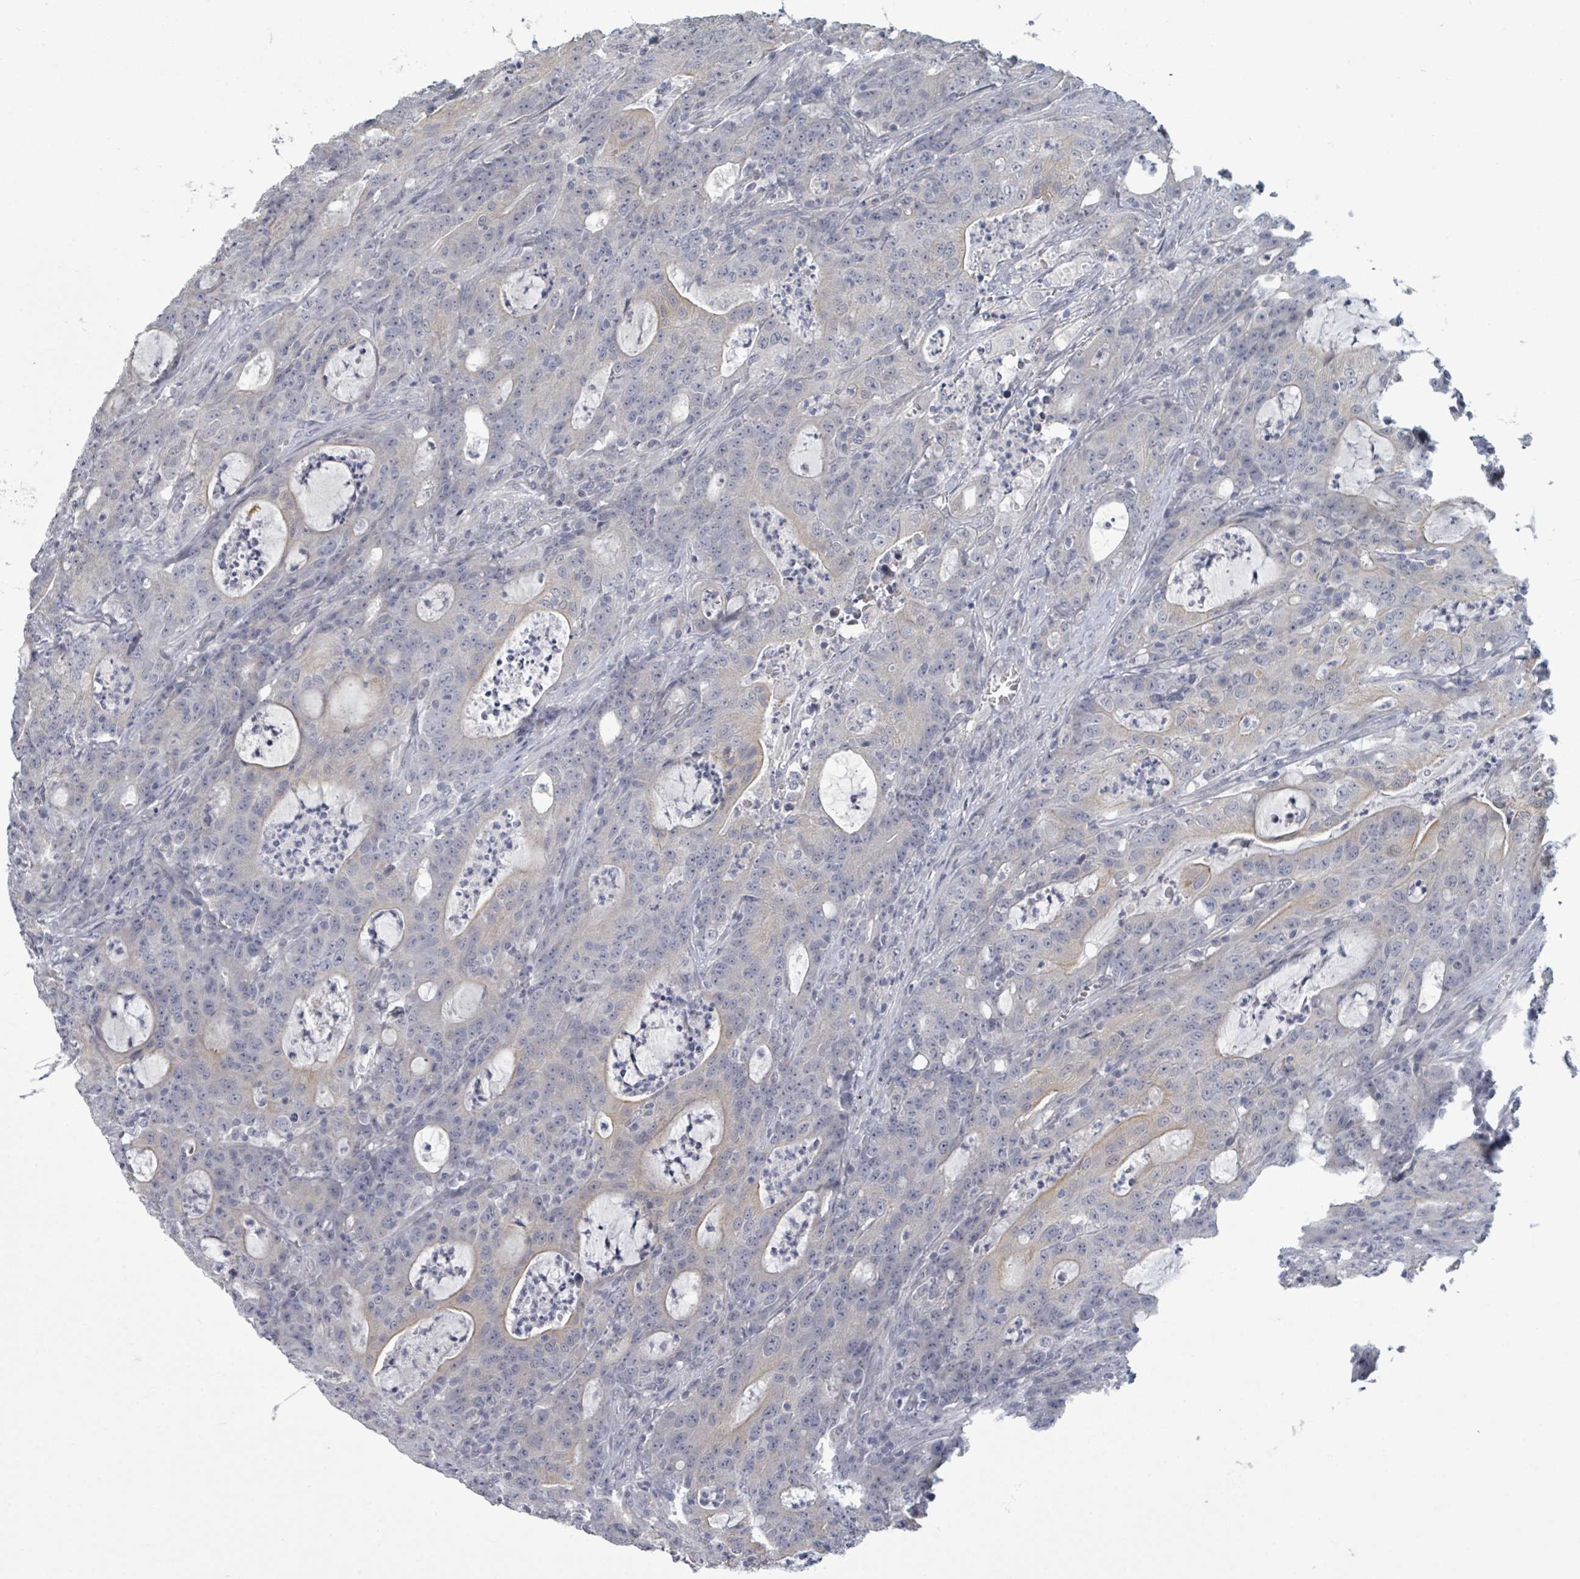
{"staining": {"intensity": "negative", "quantity": "none", "location": "none"}, "tissue": "colorectal cancer", "cell_type": "Tumor cells", "image_type": "cancer", "snomed": [{"axis": "morphology", "description": "Adenocarcinoma, NOS"}, {"axis": "topography", "description": "Colon"}], "caption": "DAB (3,3'-diaminobenzidine) immunohistochemical staining of human colorectal adenocarcinoma reveals no significant staining in tumor cells.", "gene": "ASB12", "patient": {"sex": "male", "age": 83}}